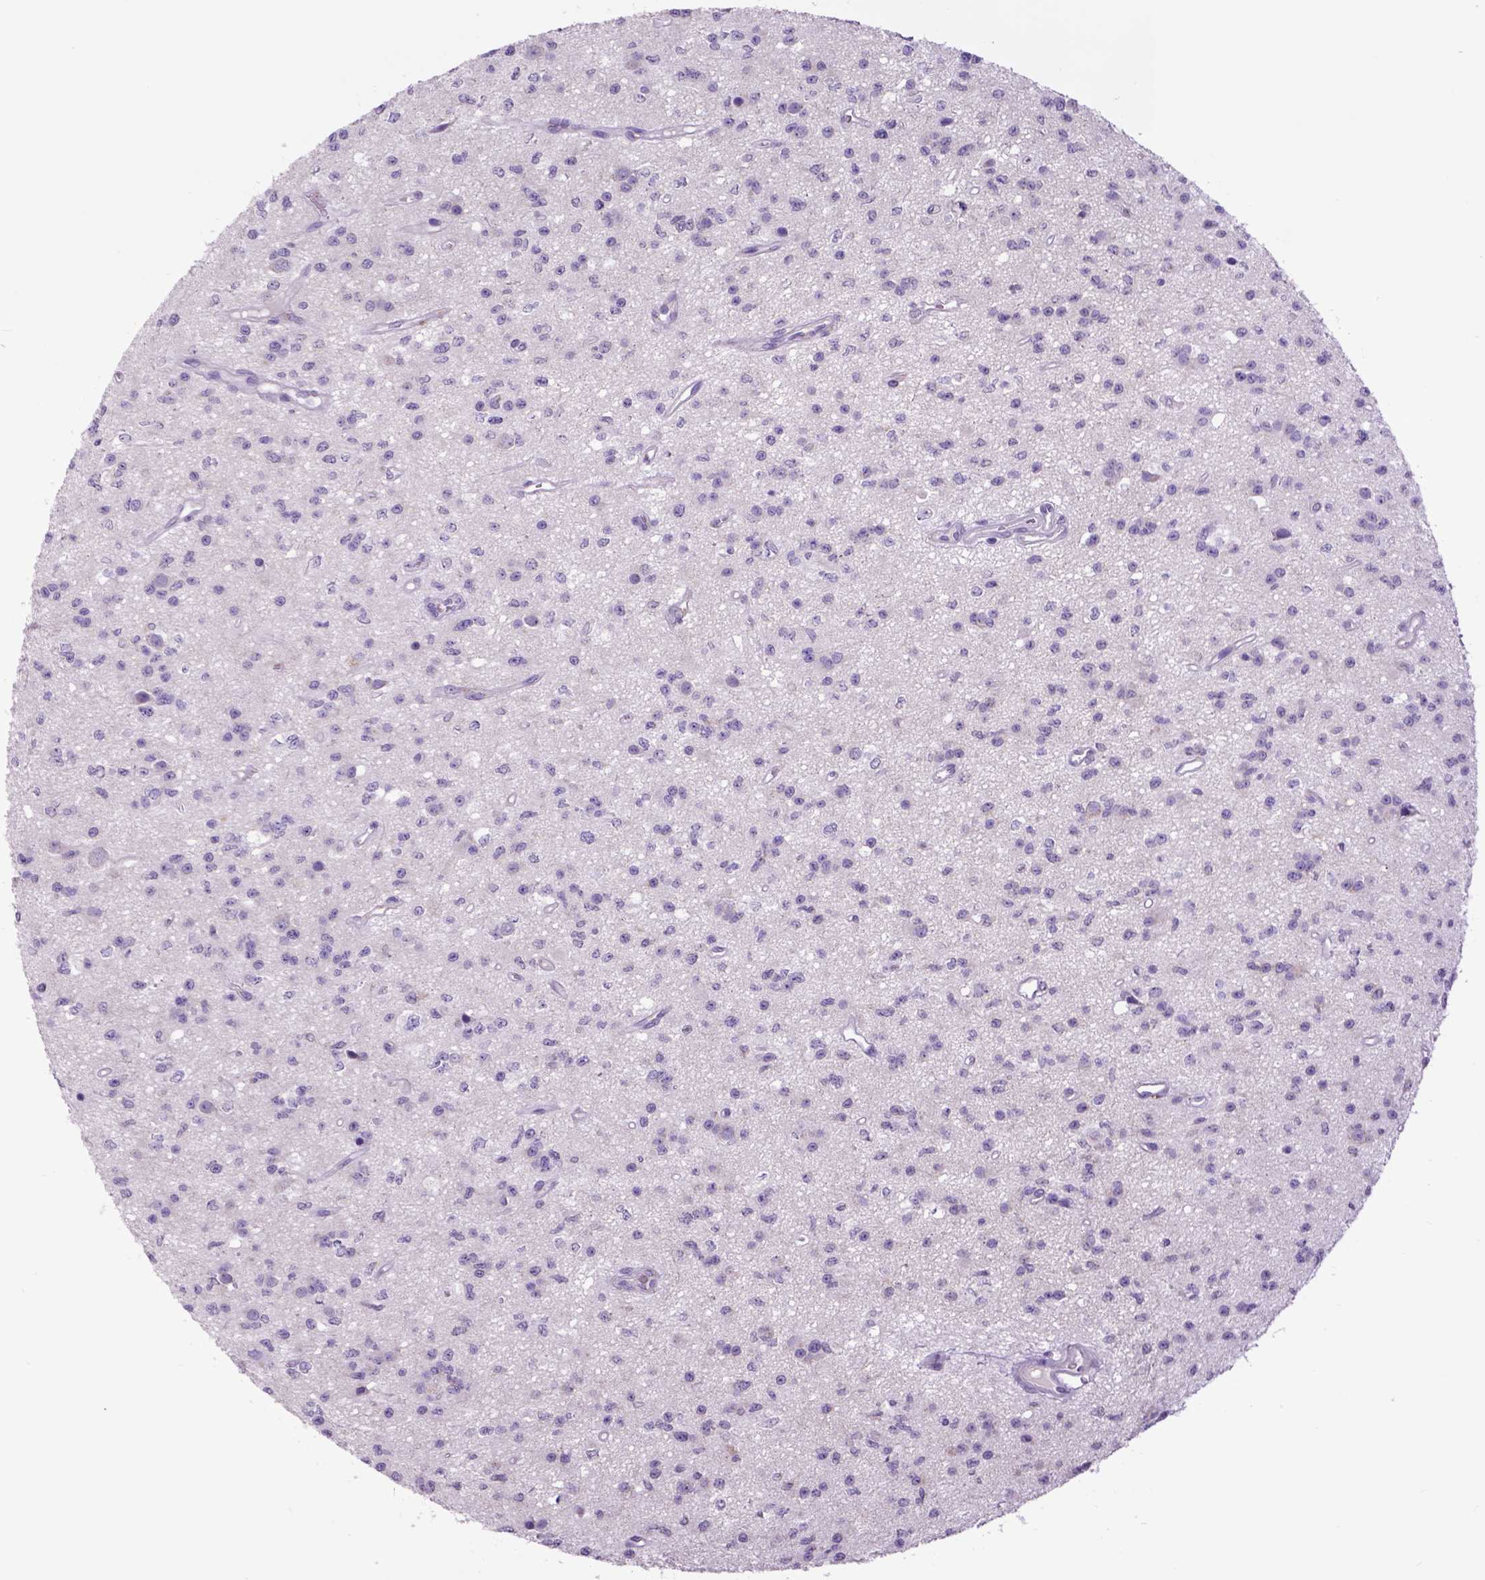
{"staining": {"intensity": "negative", "quantity": "none", "location": "none"}, "tissue": "glioma", "cell_type": "Tumor cells", "image_type": "cancer", "snomed": [{"axis": "morphology", "description": "Glioma, malignant, Low grade"}, {"axis": "topography", "description": "Brain"}], "caption": "Histopathology image shows no significant protein expression in tumor cells of glioma.", "gene": "RAB25", "patient": {"sex": "female", "age": 45}}